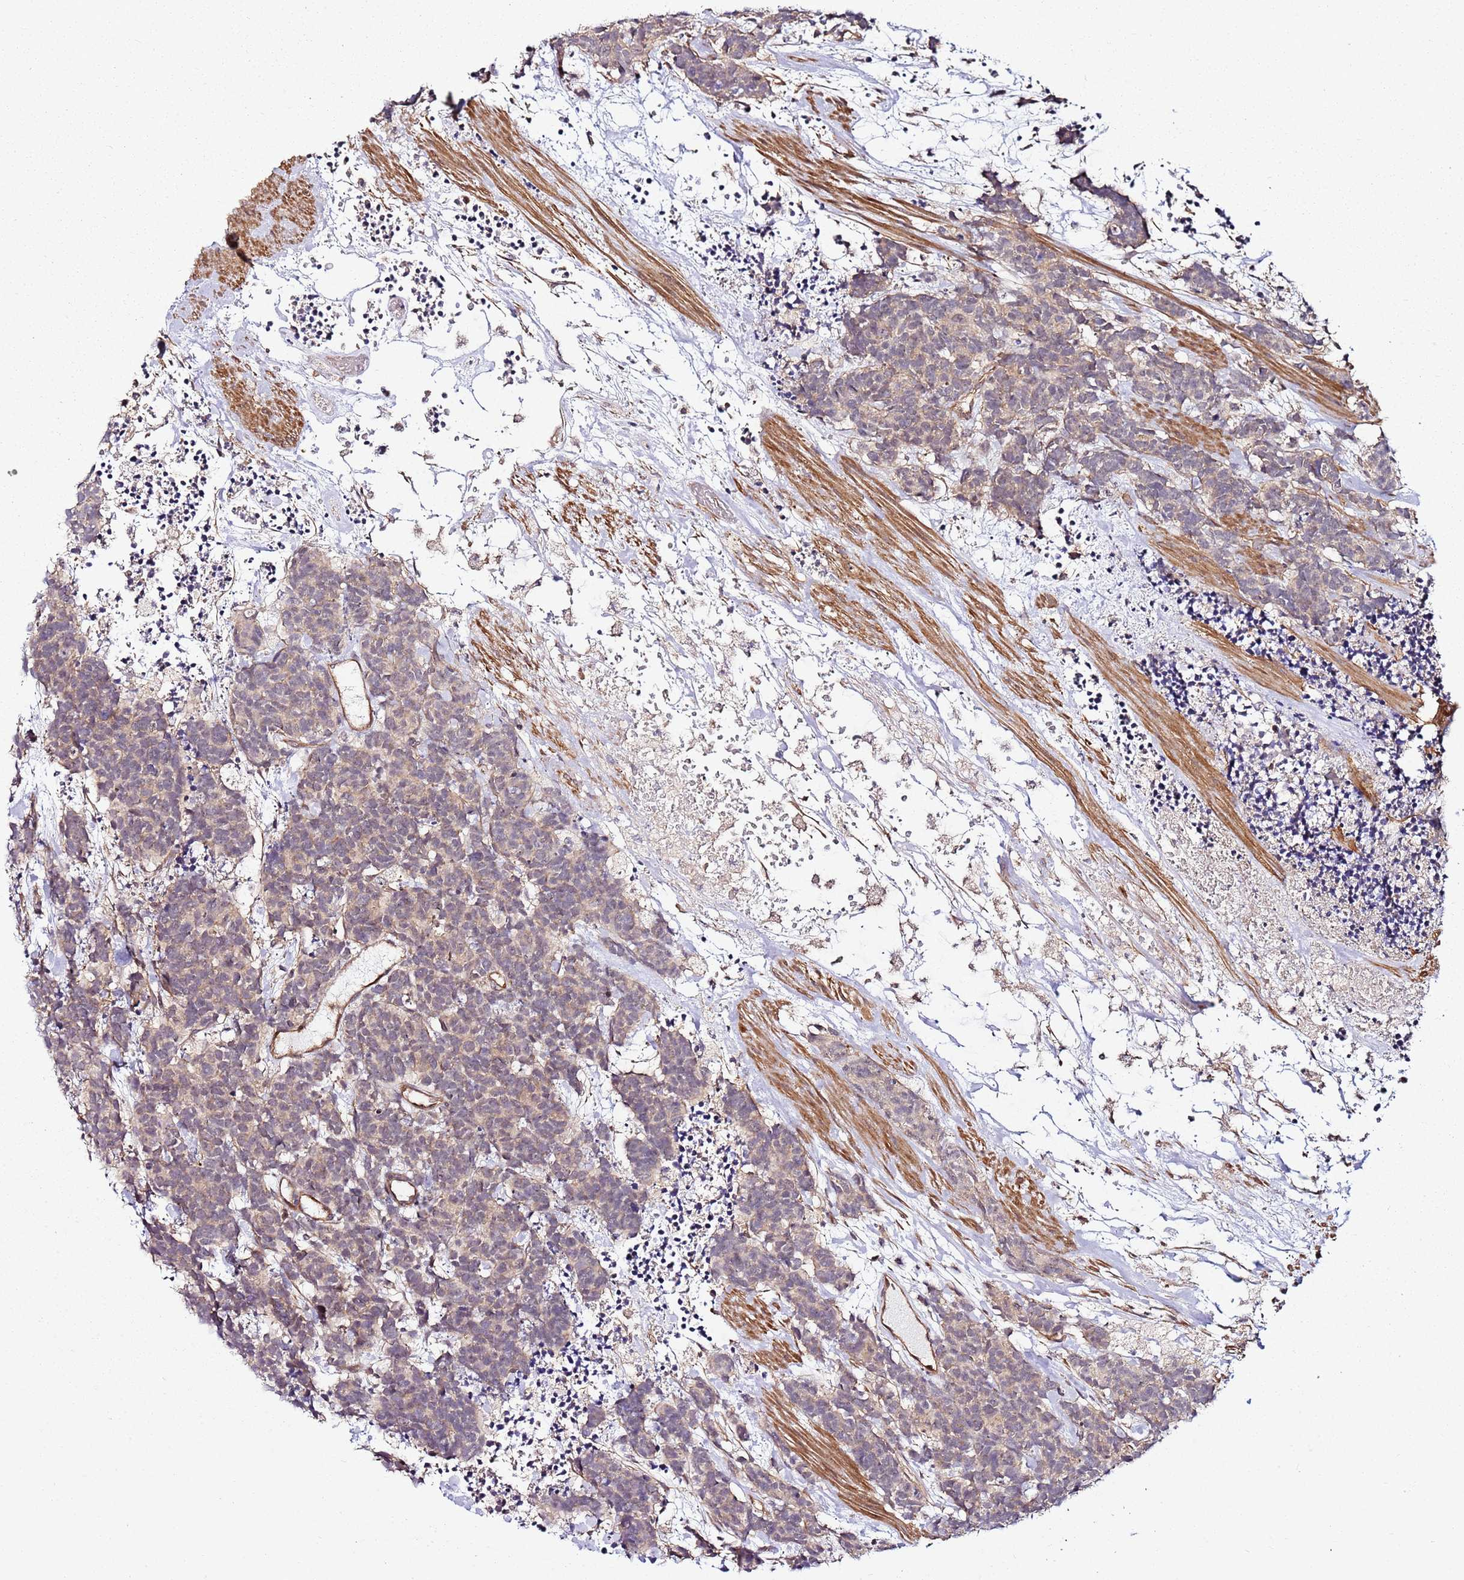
{"staining": {"intensity": "weak", "quantity": ">75%", "location": "cytoplasmic/membranous"}, "tissue": "carcinoid", "cell_type": "Tumor cells", "image_type": "cancer", "snomed": [{"axis": "morphology", "description": "Carcinoma, NOS"}, {"axis": "morphology", "description": "Carcinoid, malignant, NOS"}, {"axis": "topography", "description": "Prostate"}], "caption": "There is low levels of weak cytoplasmic/membranous expression in tumor cells of carcinoma, as demonstrated by immunohistochemical staining (brown color).", "gene": "CCNYL1", "patient": {"sex": "male", "age": 57}}